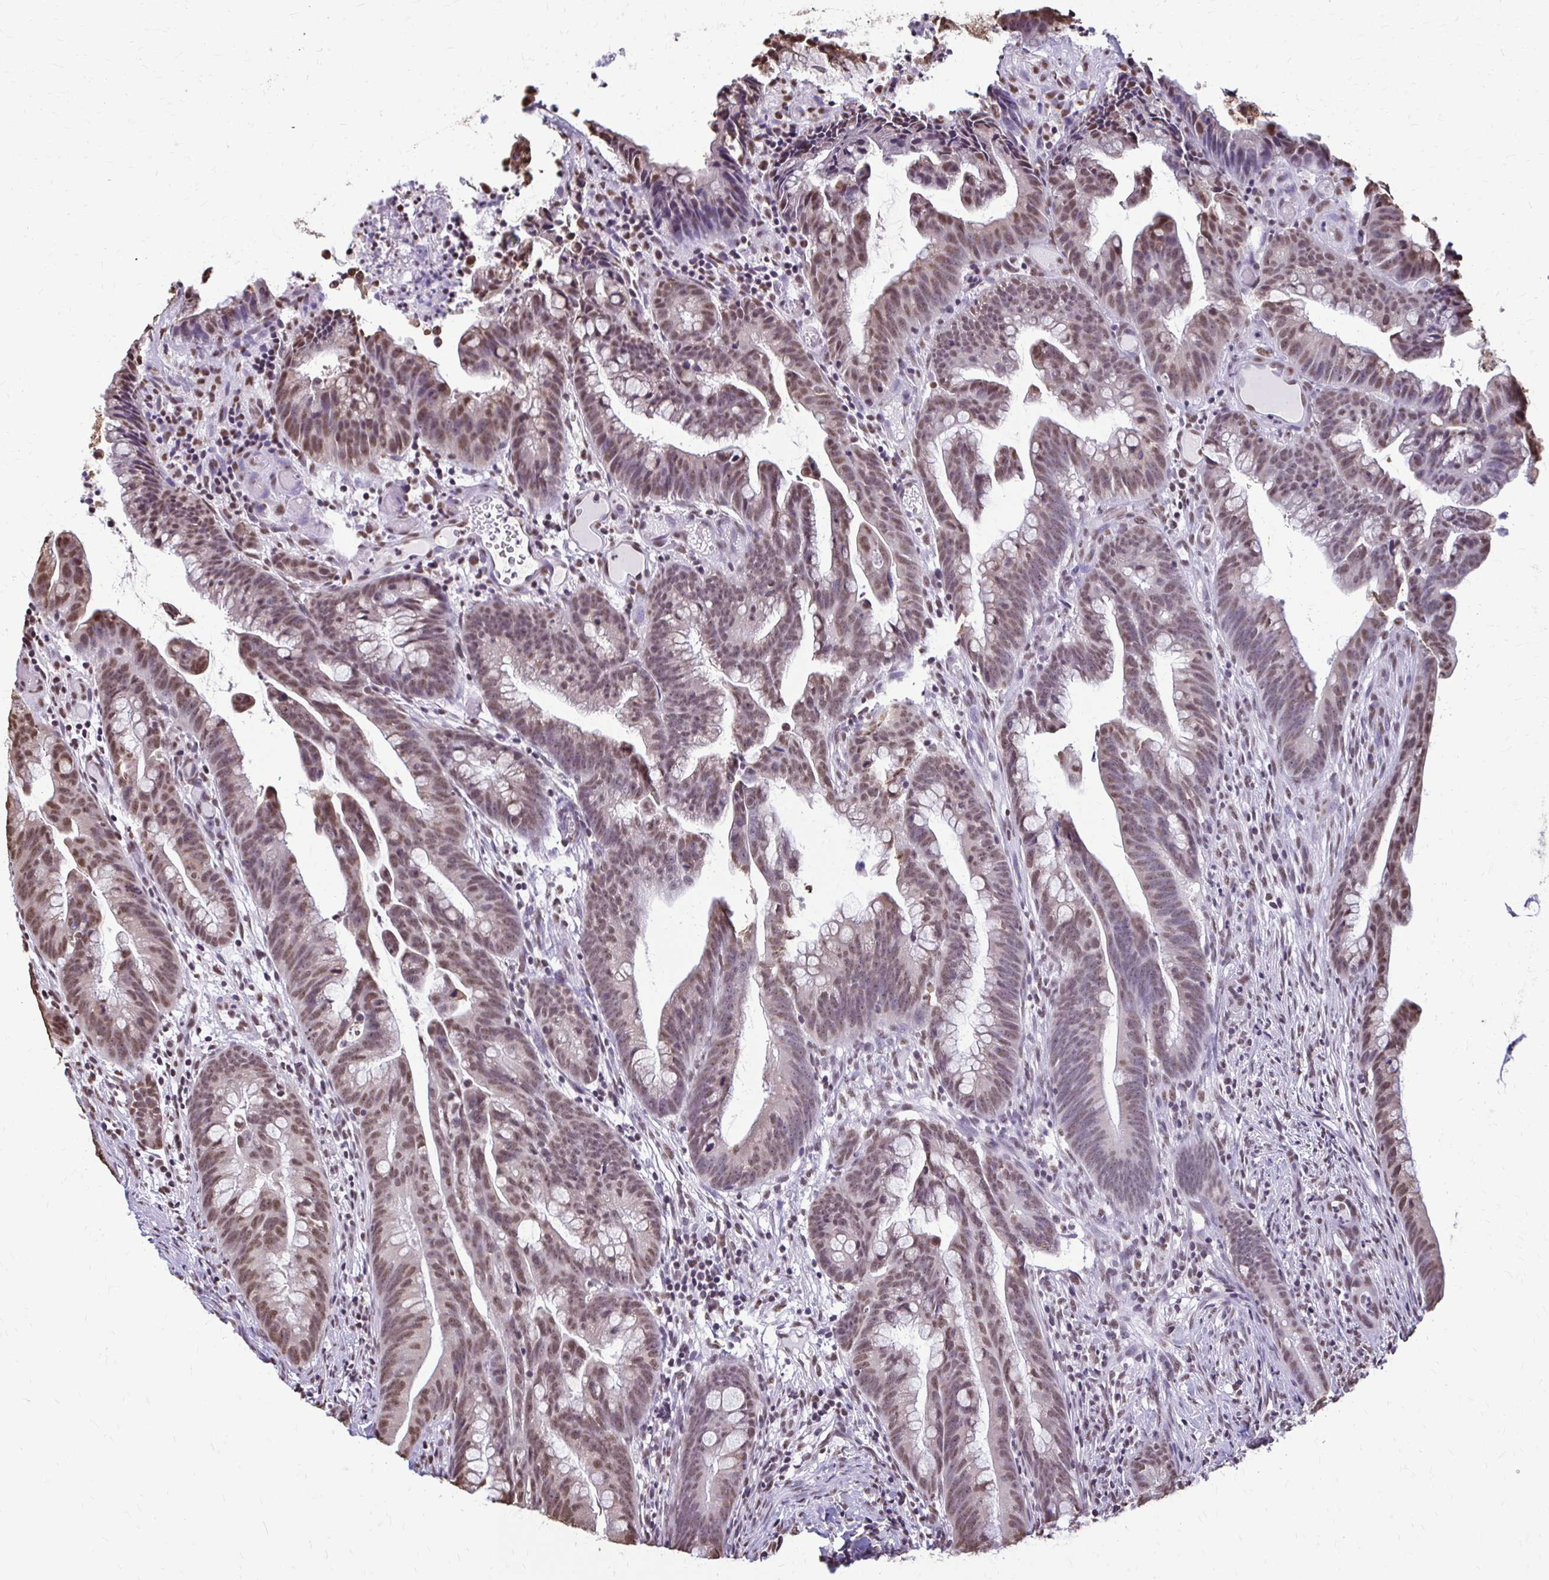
{"staining": {"intensity": "moderate", "quantity": ">75%", "location": "nuclear"}, "tissue": "colorectal cancer", "cell_type": "Tumor cells", "image_type": "cancer", "snomed": [{"axis": "morphology", "description": "Adenocarcinoma, NOS"}, {"axis": "topography", "description": "Colon"}], "caption": "Adenocarcinoma (colorectal) stained for a protein (brown) displays moderate nuclear positive staining in approximately >75% of tumor cells.", "gene": "SNRPA", "patient": {"sex": "male", "age": 62}}